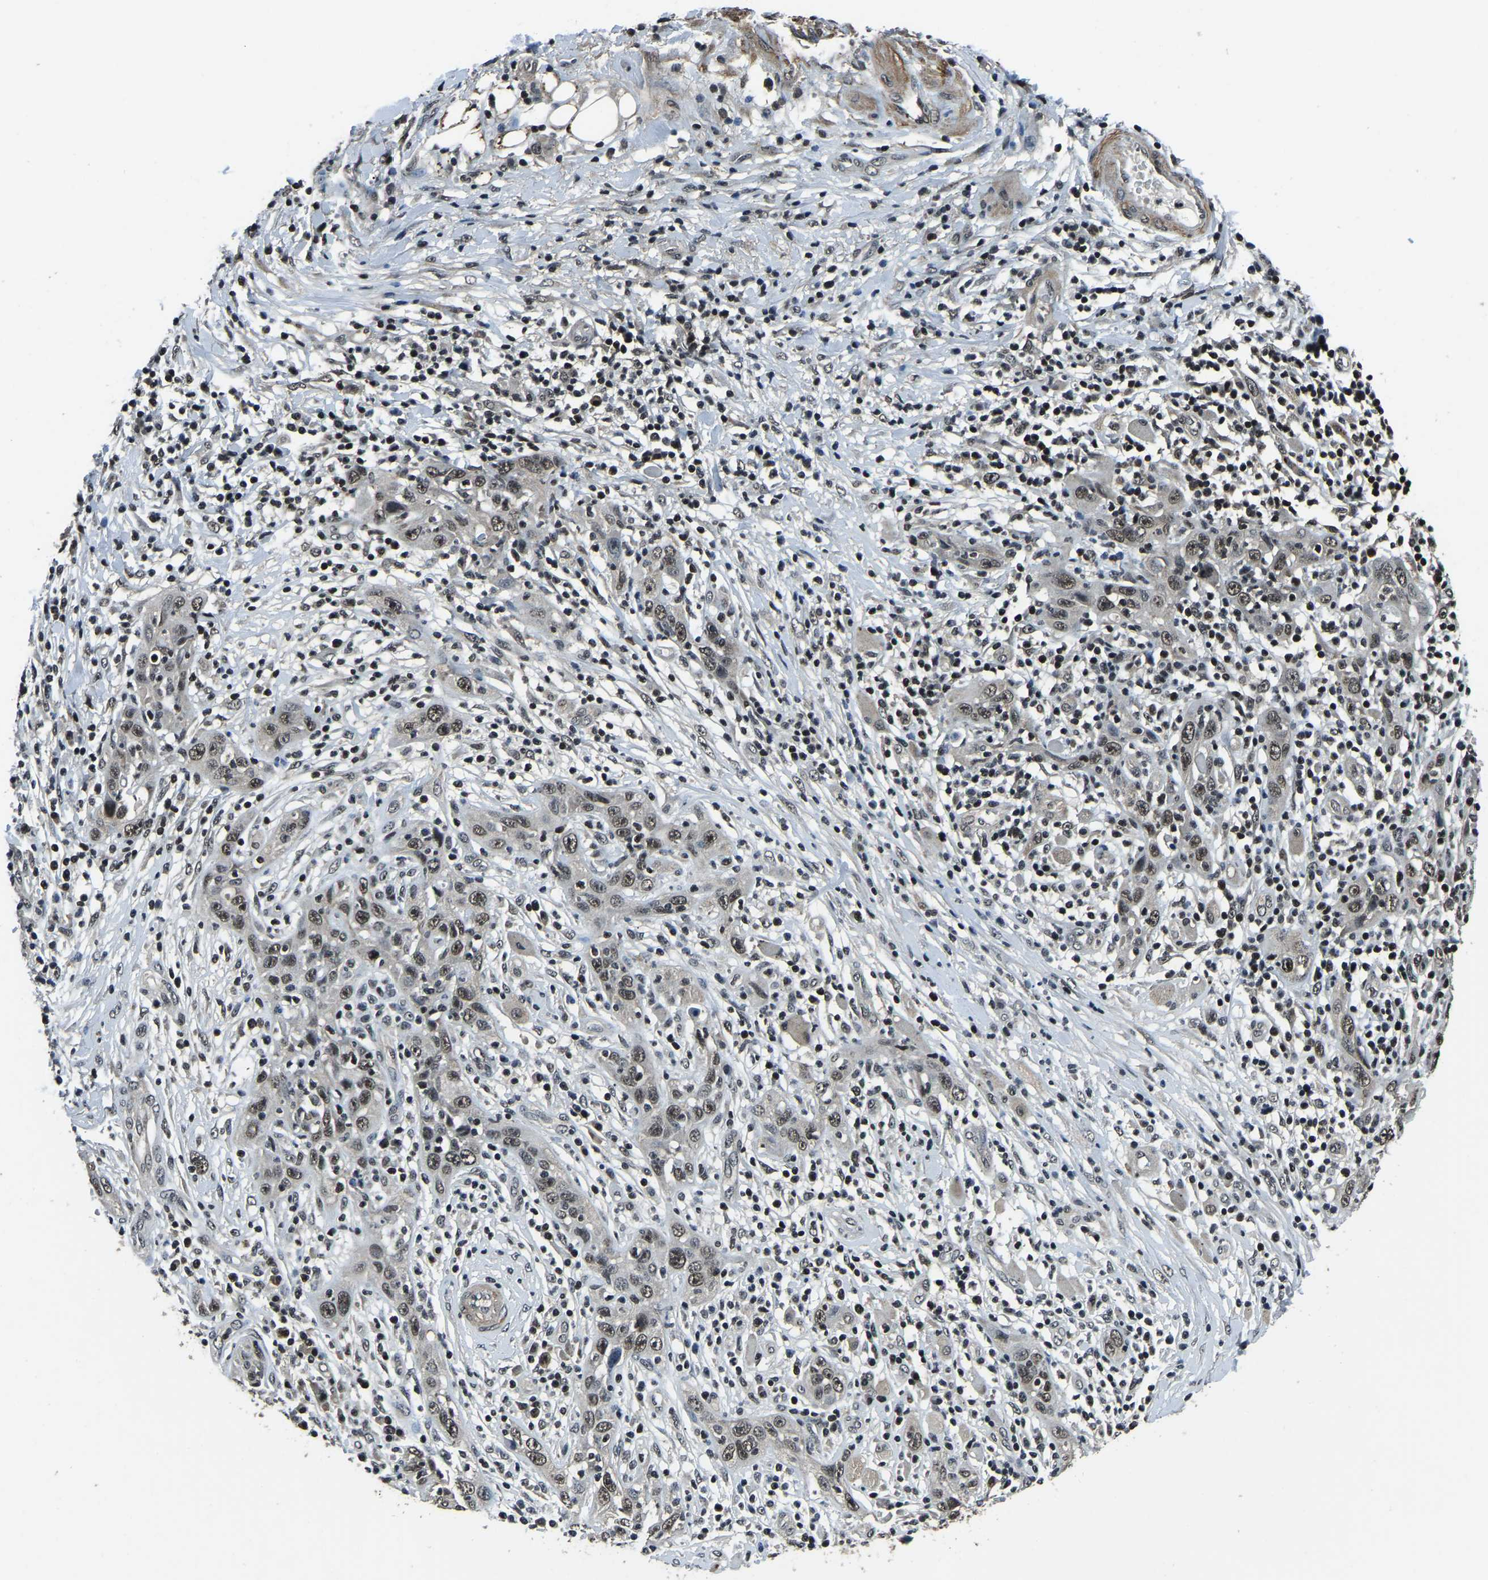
{"staining": {"intensity": "weak", "quantity": ">75%", "location": "nuclear"}, "tissue": "skin cancer", "cell_type": "Tumor cells", "image_type": "cancer", "snomed": [{"axis": "morphology", "description": "Squamous cell carcinoma, NOS"}, {"axis": "topography", "description": "Skin"}], "caption": "A brown stain labels weak nuclear positivity of a protein in human skin cancer tumor cells.", "gene": "ANKIB1", "patient": {"sex": "female", "age": 88}}